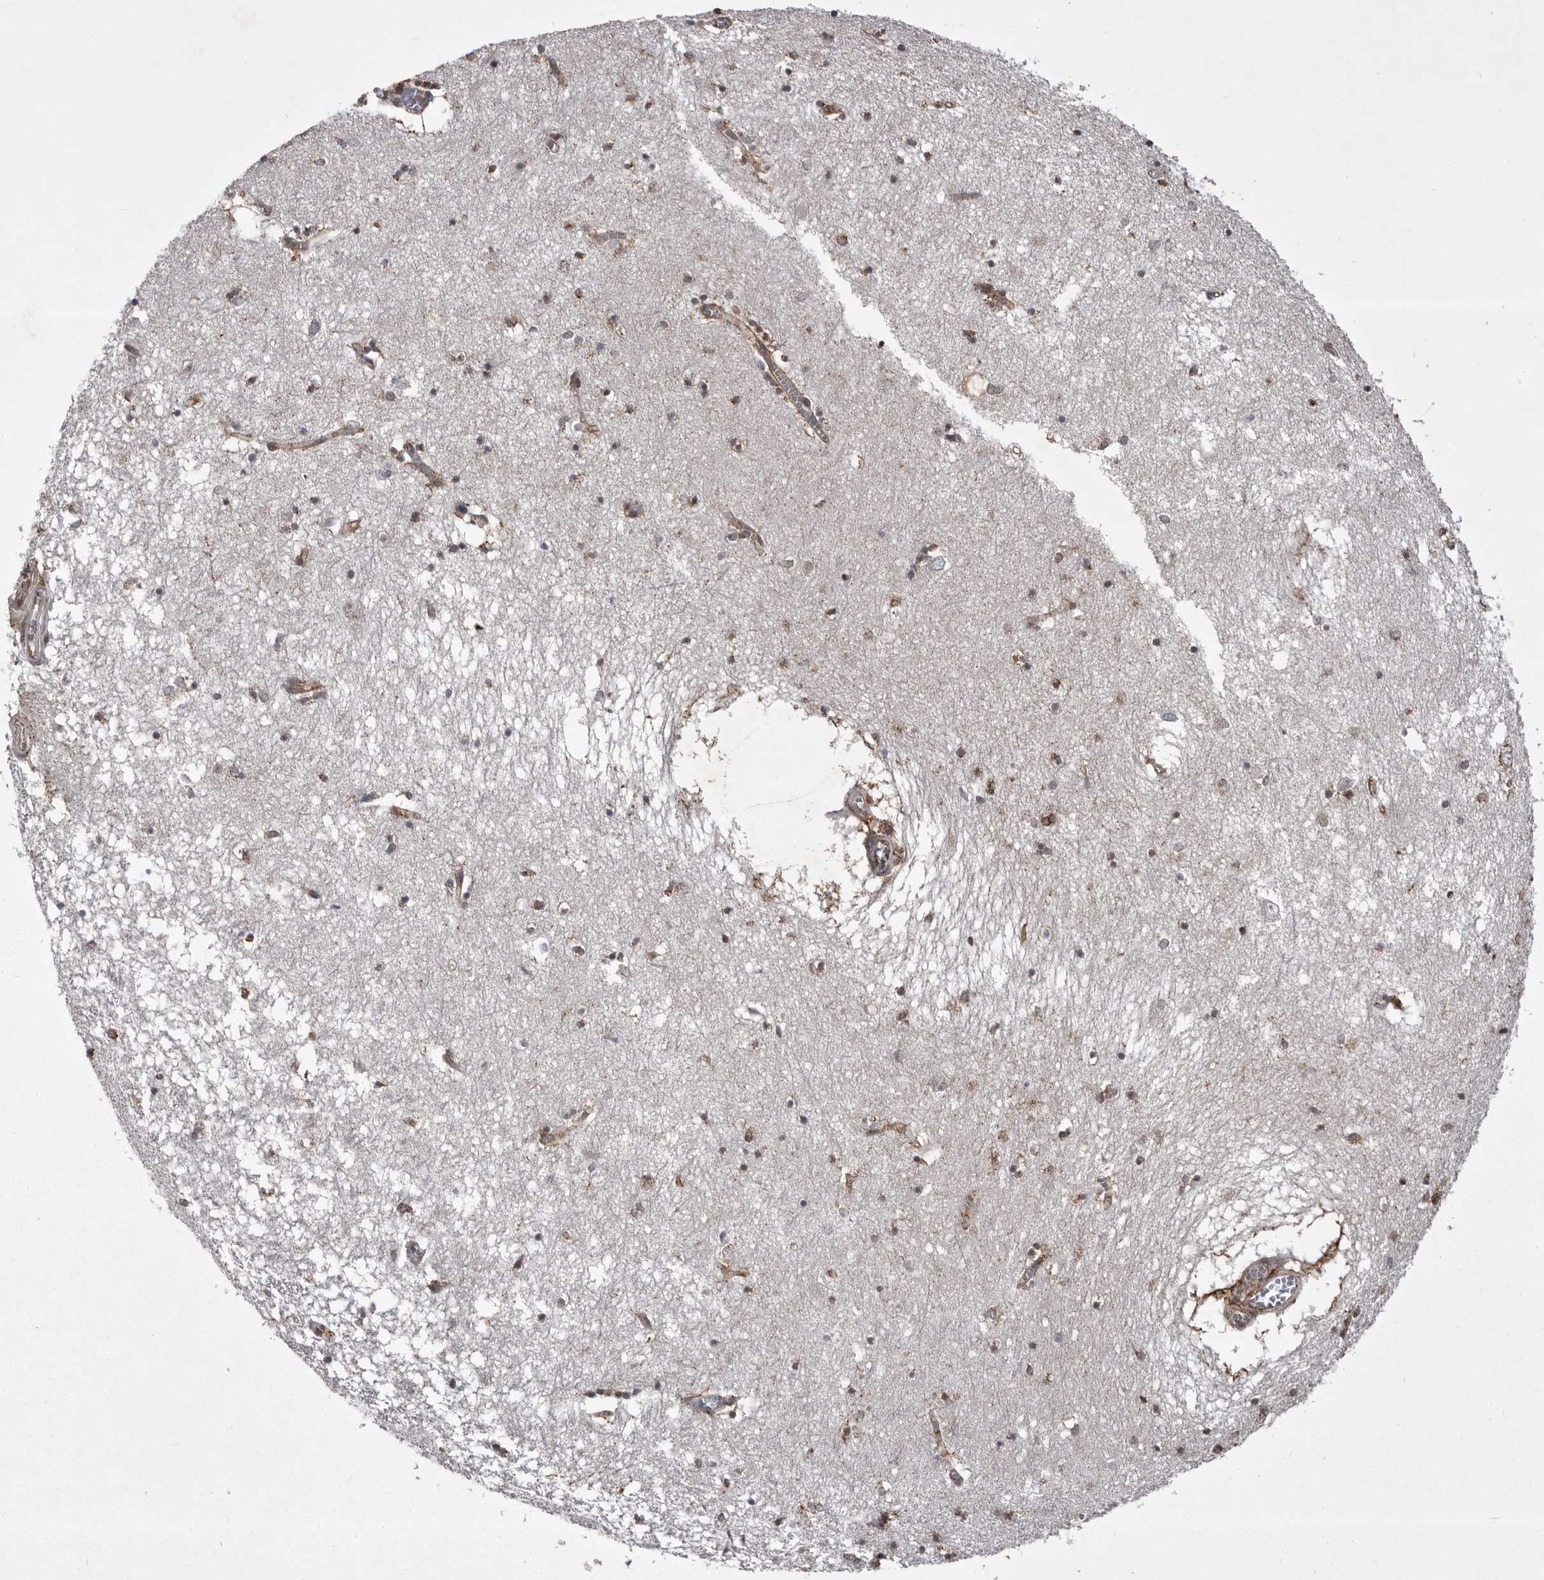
{"staining": {"intensity": "moderate", "quantity": "<25%", "location": "cytoplasmic/membranous"}, "tissue": "hippocampus", "cell_type": "Glial cells", "image_type": "normal", "snomed": [{"axis": "morphology", "description": "Normal tissue, NOS"}, {"axis": "topography", "description": "Hippocampus"}], "caption": "Normal hippocampus was stained to show a protein in brown. There is low levels of moderate cytoplasmic/membranous expression in approximately <25% of glial cells.", "gene": "ABL1", "patient": {"sex": "male", "age": 70}}